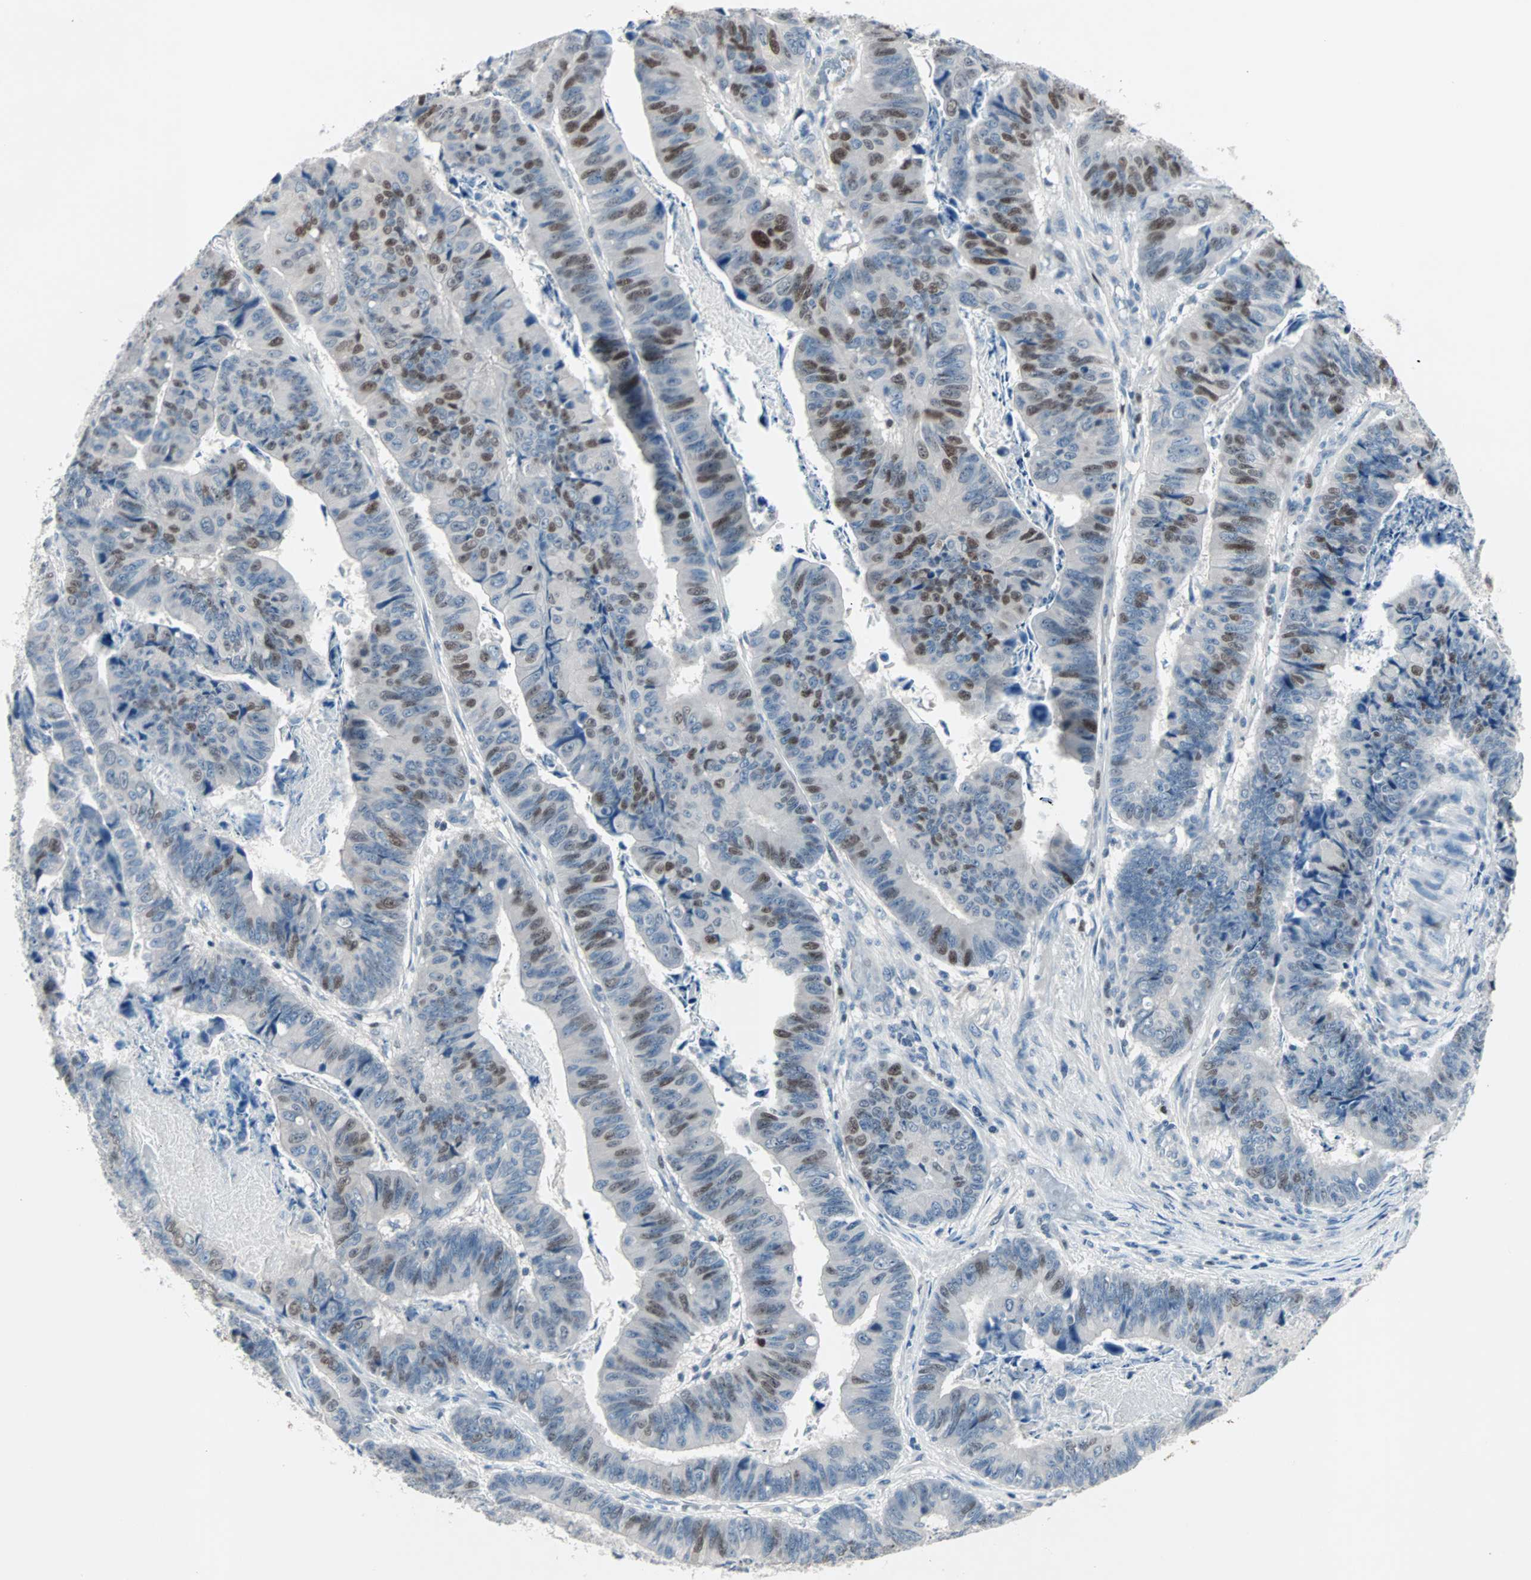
{"staining": {"intensity": "strong", "quantity": "<25%", "location": "nuclear"}, "tissue": "stomach cancer", "cell_type": "Tumor cells", "image_type": "cancer", "snomed": [{"axis": "morphology", "description": "Adenocarcinoma, NOS"}, {"axis": "topography", "description": "Stomach, lower"}], "caption": "Tumor cells exhibit strong nuclear staining in about <25% of cells in stomach cancer (adenocarcinoma).", "gene": "CCNE2", "patient": {"sex": "male", "age": 77}}